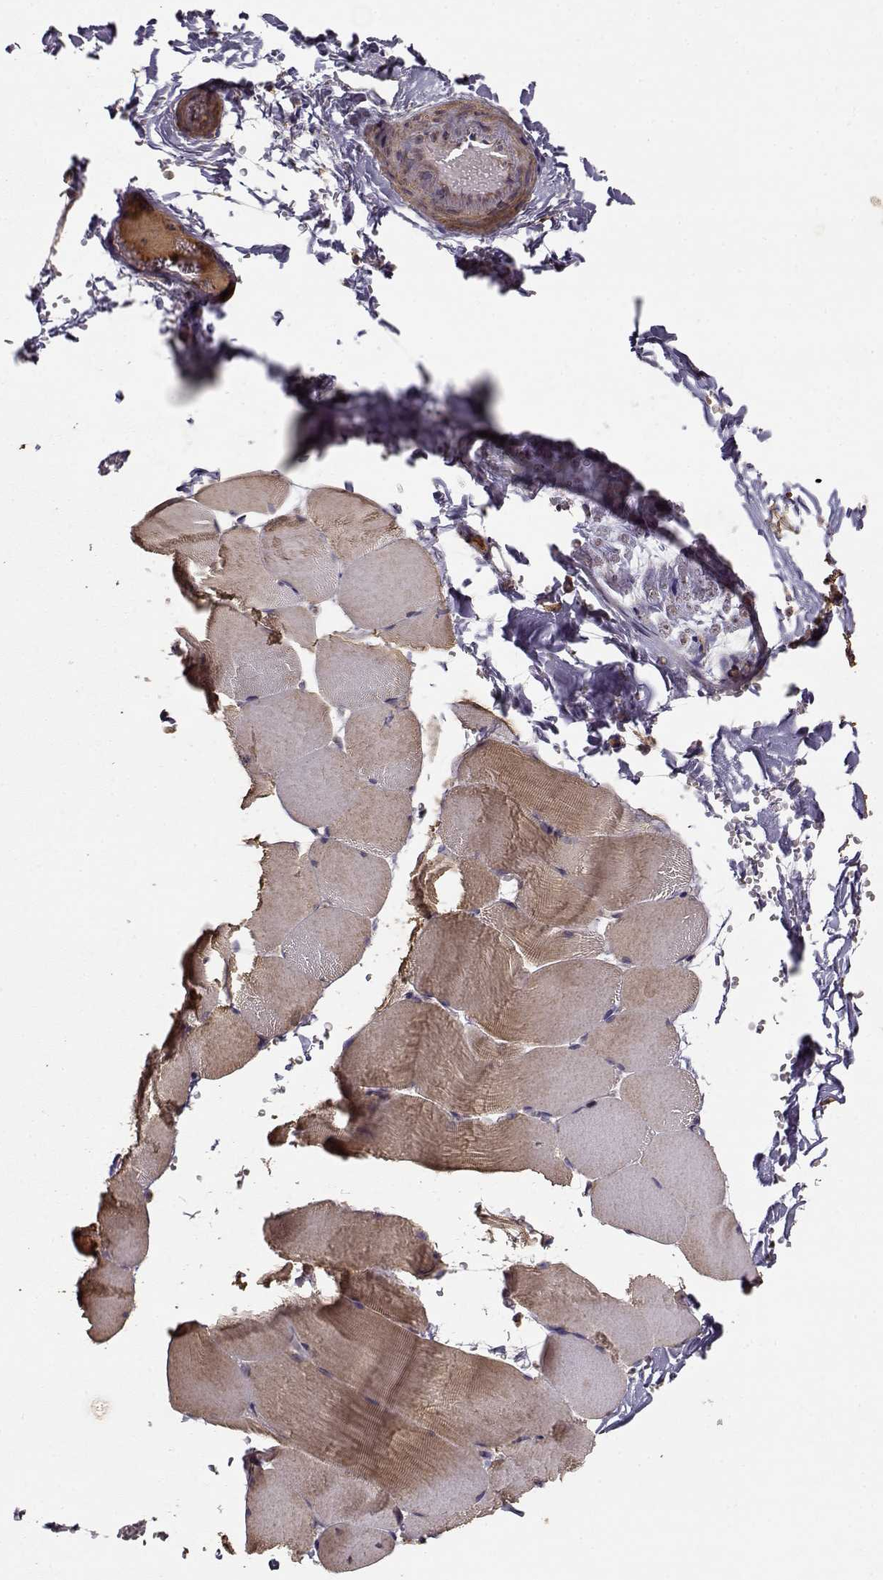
{"staining": {"intensity": "moderate", "quantity": "25%-75%", "location": "cytoplasmic/membranous"}, "tissue": "skeletal muscle", "cell_type": "Myocytes", "image_type": "normal", "snomed": [{"axis": "morphology", "description": "Normal tissue, NOS"}, {"axis": "topography", "description": "Skeletal muscle"}], "caption": "This is a micrograph of immunohistochemistry staining of normal skeletal muscle, which shows moderate positivity in the cytoplasmic/membranous of myocytes.", "gene": "TARS3", "patient": {"sex": "female", "age": 37}}